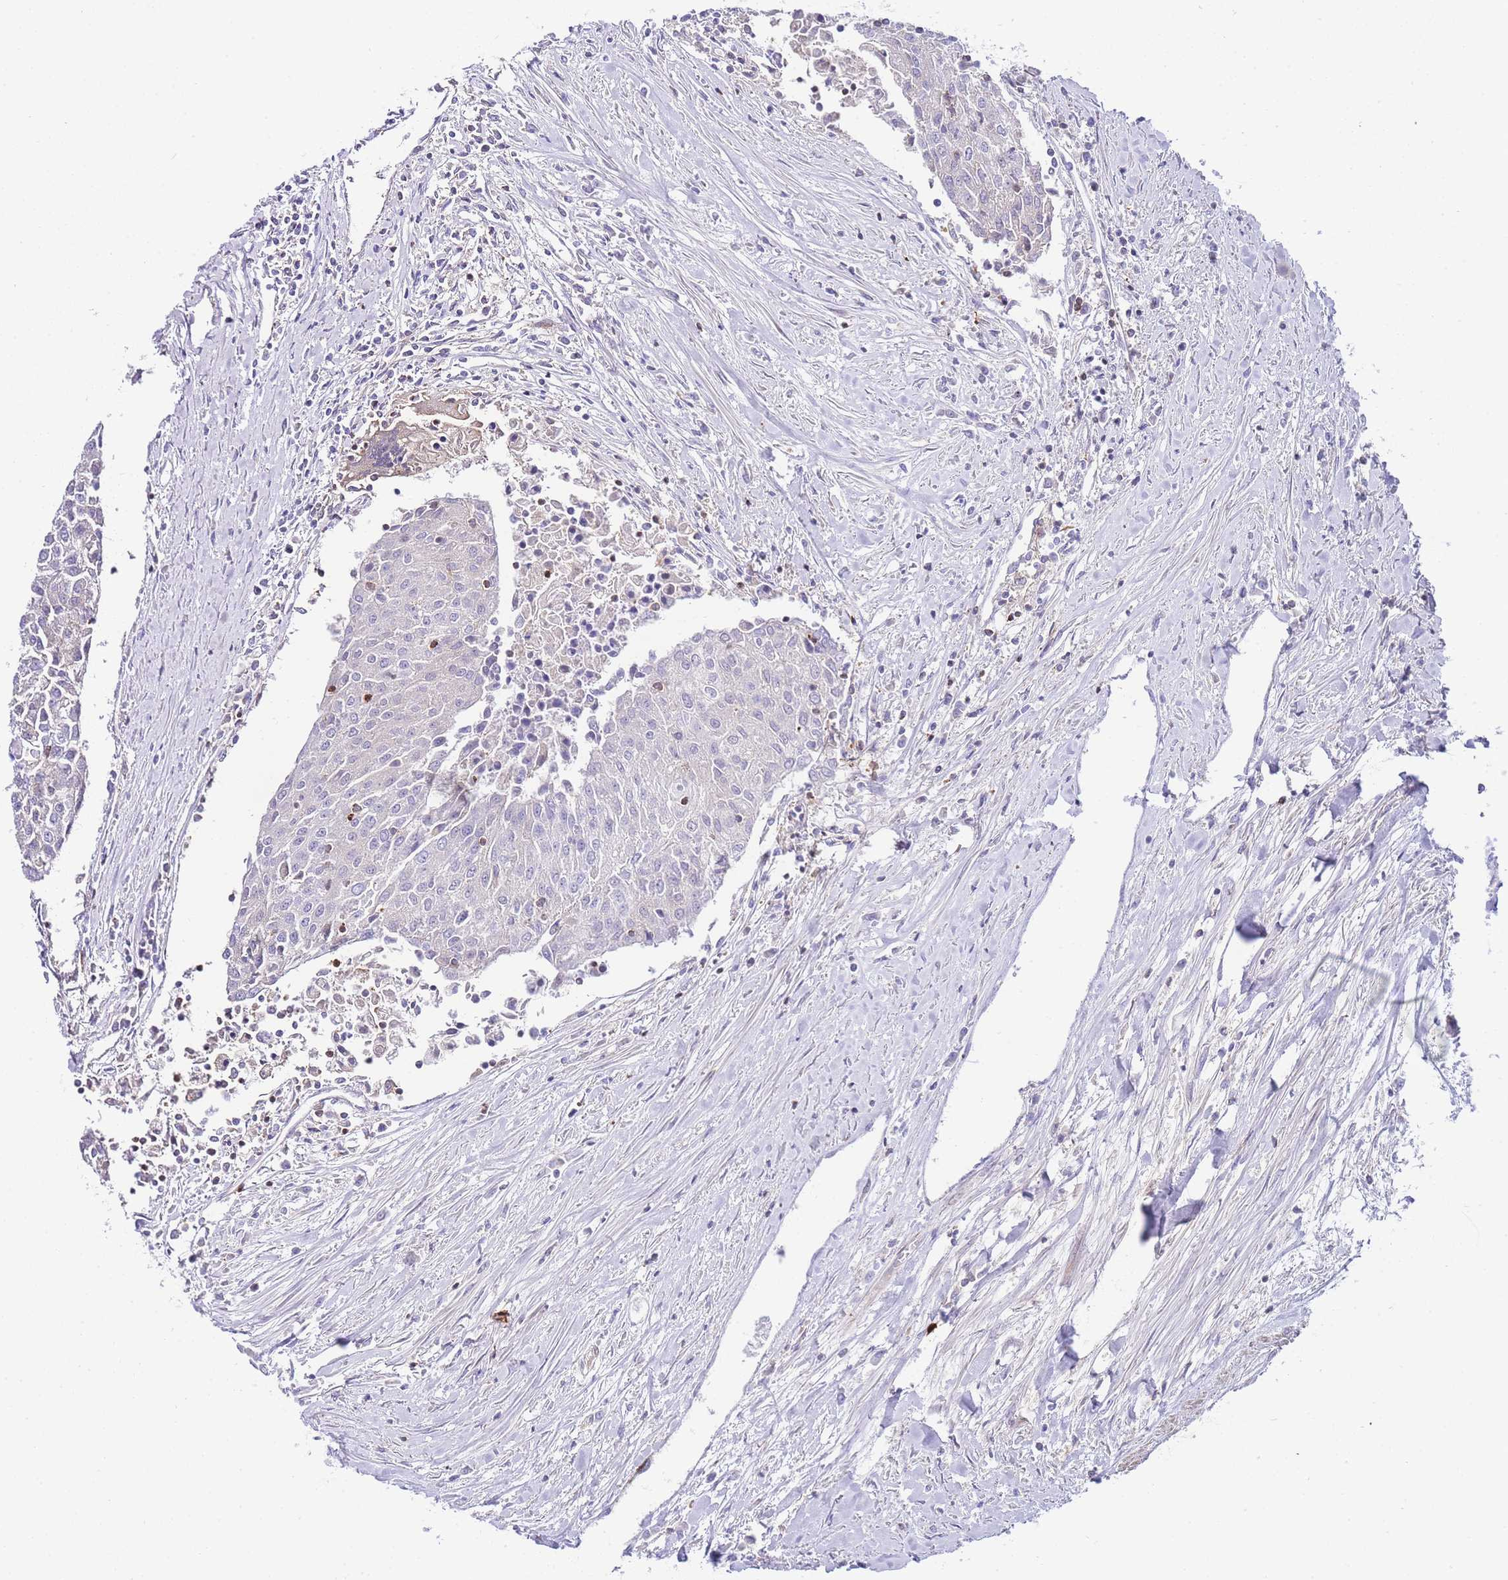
{"staining": {"intensity": "negative", "quantity": "none", "location": "none"}, "tissue": "urothelial cancer", "cell_type": "Tumor cells", "image_type": "cancer", "snomed": [{"axis": "morphology", "description": "Urothelial carcinoma, High grade"}, {"axis": "topography", "description": "Urinary bladder"}], "caption": "DAB (3,3'-diaminobenzidine) immunohistochemical staining of human urothelial cancer displays no significant expression in tumor cells.", "gene": "FBN3", "patient": {"sex": "female", "age": 85}}